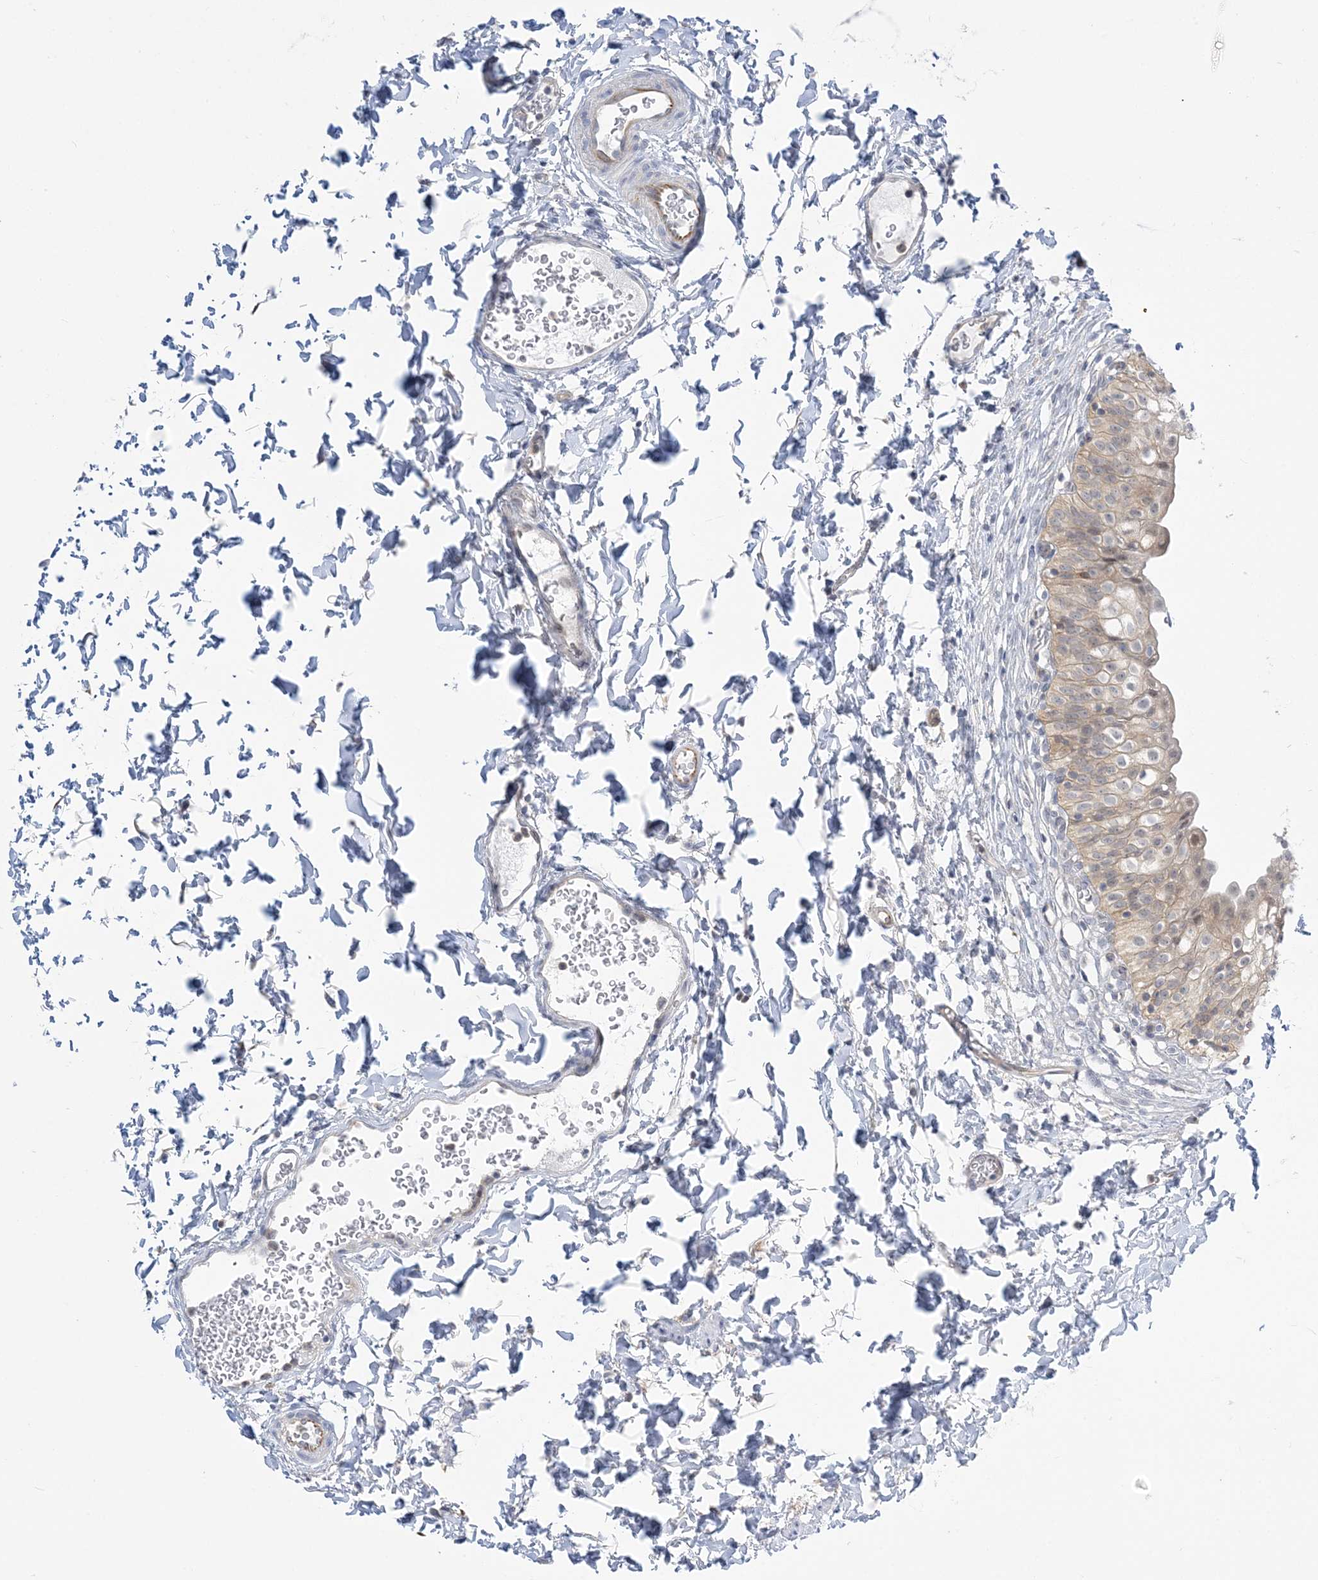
{"staining": {"intensity": "moderate", "quantity": "25%-75%", "location": "cytoplasmic/membranous"}, "tissue": "urinary bladder", "cell_type": "Urothelial cells", "image_type": "normal", "snomed": [{"axis": "morphology", "description": "Normal tissue, NOS"}, {"axis": "topography", "description": "Urinary bladder"}], "caption": "An image showing moderate cytoplasmic/membranous positivity in about 25%-75% of urothelial cells in normal urinary bladder, as visualized by brown immunohistochemical staining.", "gene": "THADA", "patient": {"sex": "male", "age": 55}}